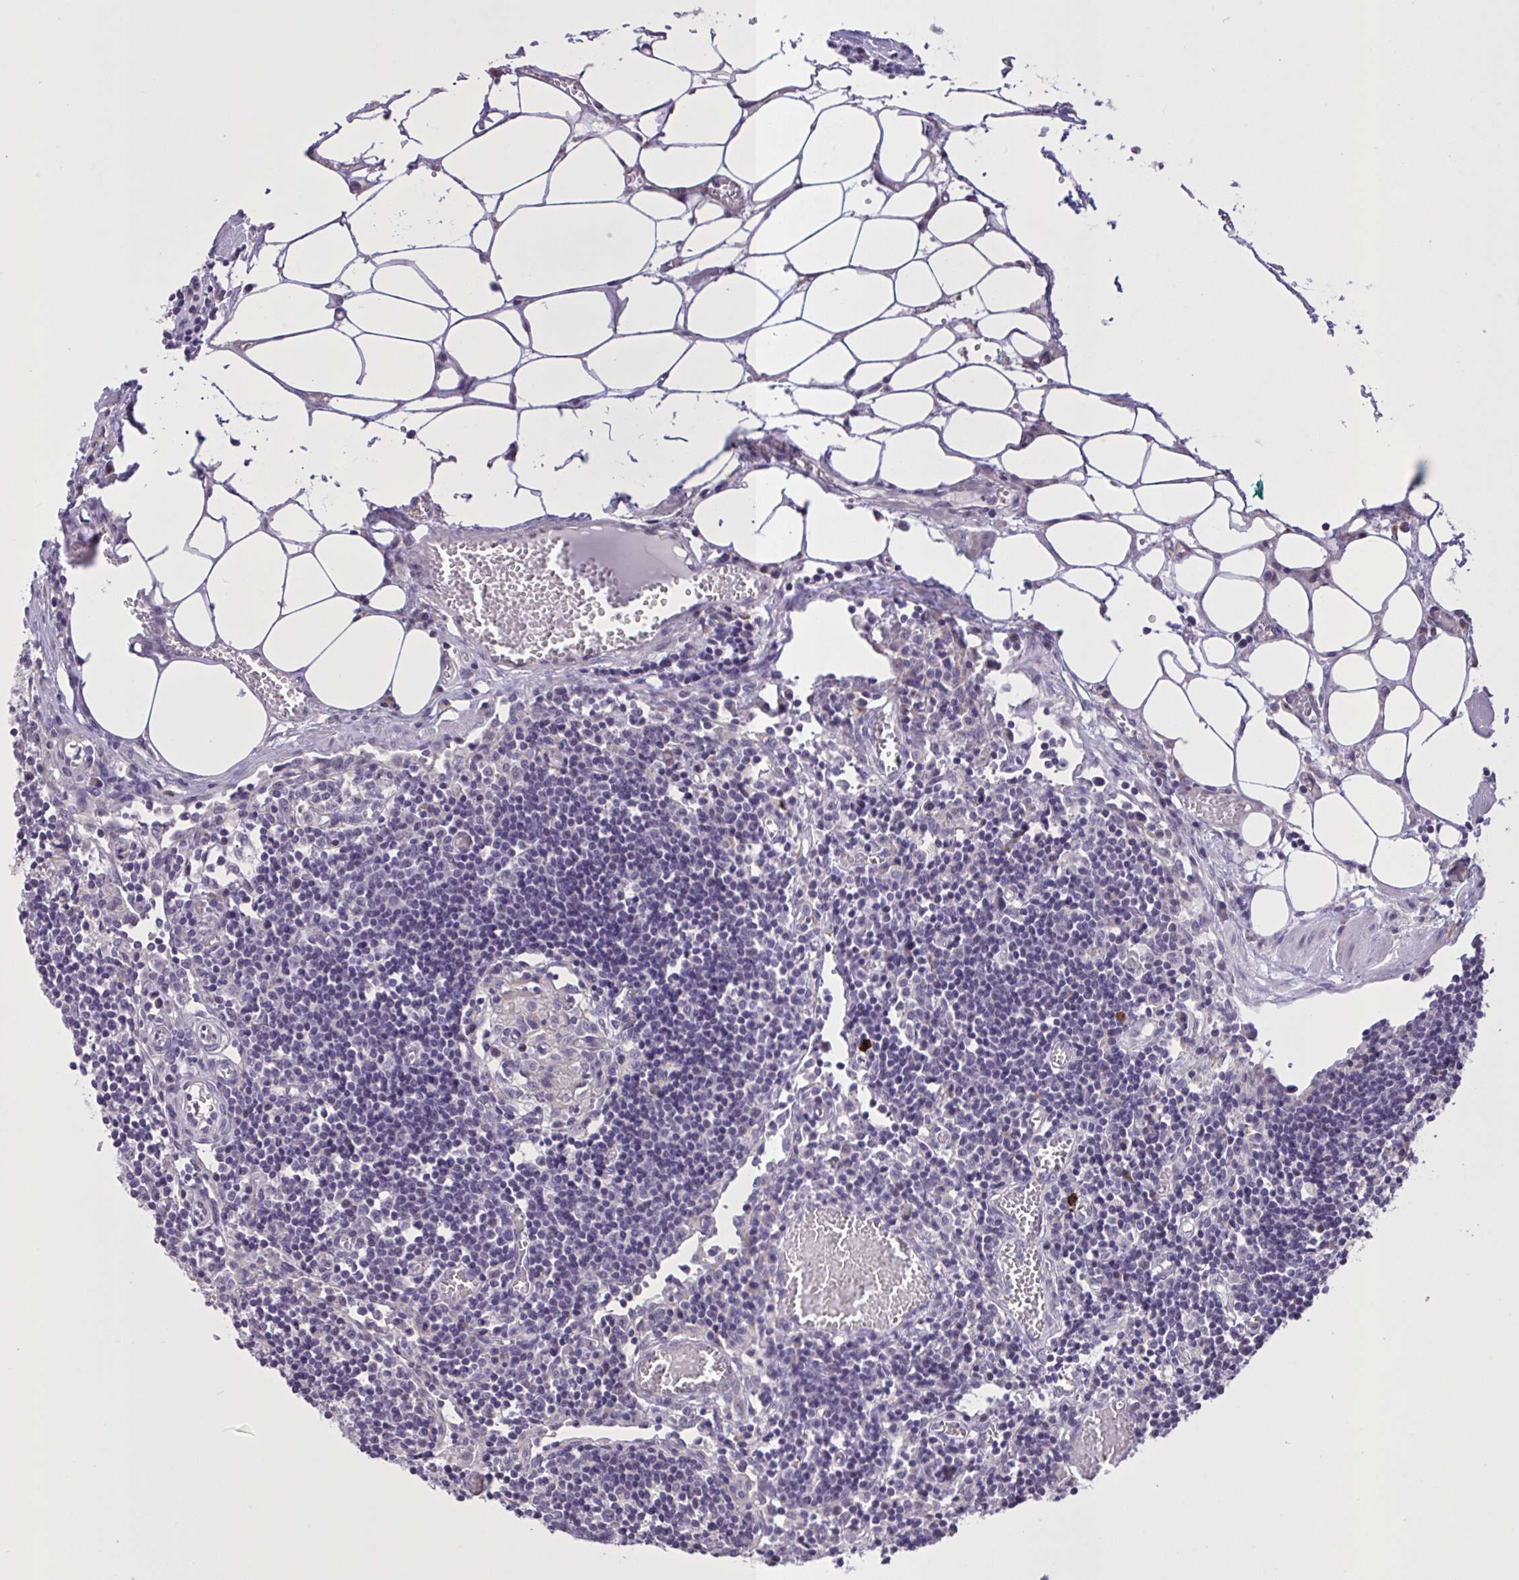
{"staining": {"intensity": "negative", "quantity": "none", "location": "none"}, "tissue": "lymph node", "cell_type": "Germinal center cells", "image_type": "normal", "snomed": [{"axis": "morphology", "description": "Normal tissue, NOS"}, {"axis": "topography", "description": "Lymph node"}], "caption": "Immunohistochemistry photomicrograph of normal human lymph node stained for a protein (brown), which shows no staining in germinal center cells.", "gene": "MRGPRX2", "patient": {"sex": "male", "age": 66}}